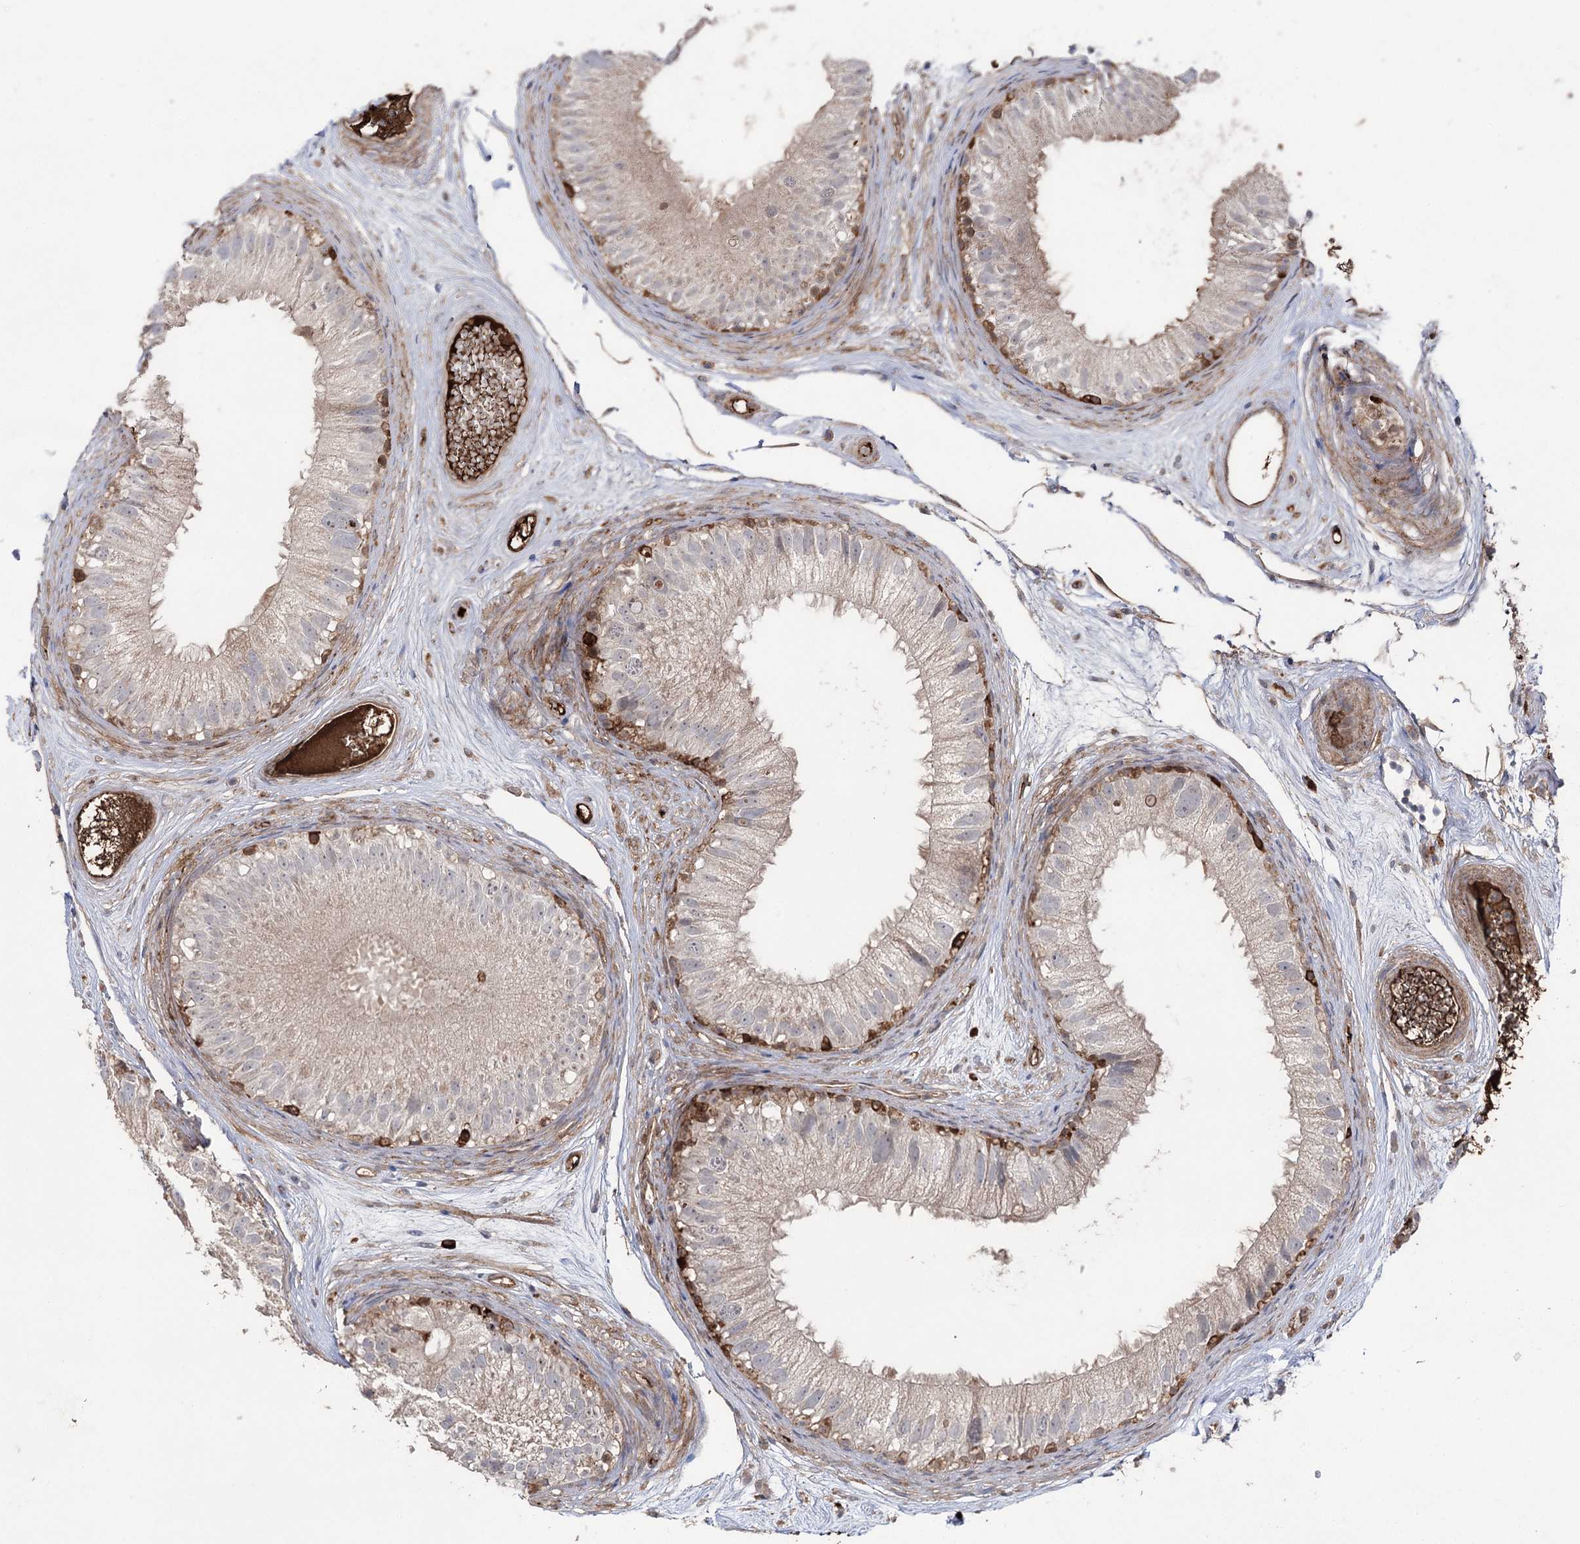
{"staining": {"intensity": "moderate", "quantity": "<25%", "location": "cytoplasmic/membranous"}, "tissue": "epididymis", "cell_type": "Glandular cells", "image_type": "normal", "snomed": [{"axis": "morphology", "description": "Normal tissue, NOS"}, {"axis": "topography", "description": "Epididymis"}], "caption": "Immunohistochemical staining of benign human epididymis shows low levels of moderate cytoplasmic/membranous staining in approximately <25% of glandular cells.", "gene": "OTUD1", "patient": {"sex": "male", "age": 77}}